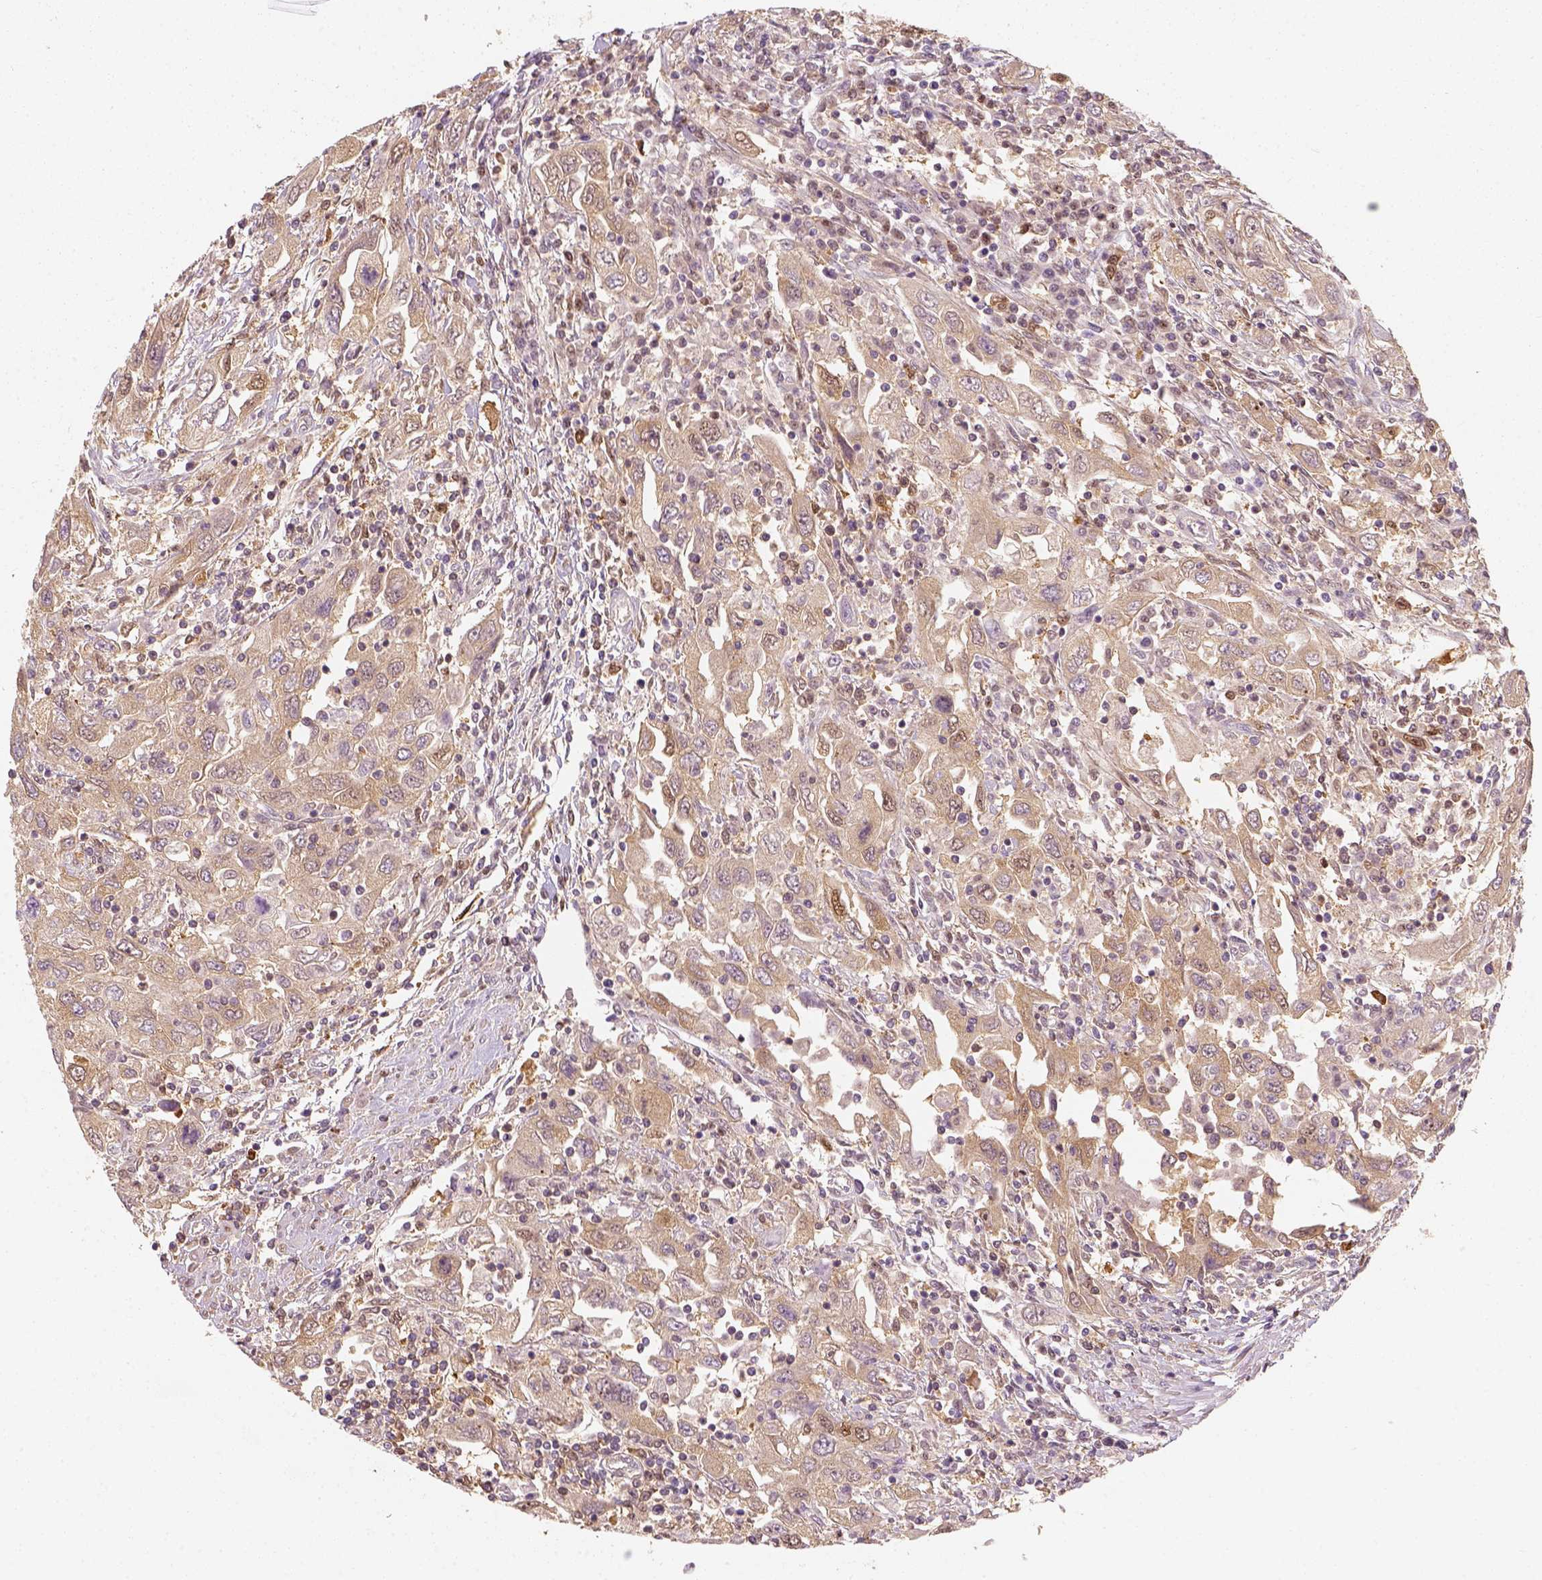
{"staining": {"intensity": "weak", "quantity": ">75%", "location": "cytoplasmic/membranous"}, "tissue": "urothelial cancer", "cell_type": "Tumor cells", "image_type": "cancer", "snomed": [{"axis": "morphology", "description": "Urothelial carcinoma, High grade"}, {"axis": "topography", "description": "Urinary bladder"}], "caption": "Brown immunohistochemical staining in human urothelial cancer shows weak cytoplasmic/membranous staining in approximately >75% of tumor cells.", "gene": "SQSTM1", "patient": {"sex": "male", "age": 76}}